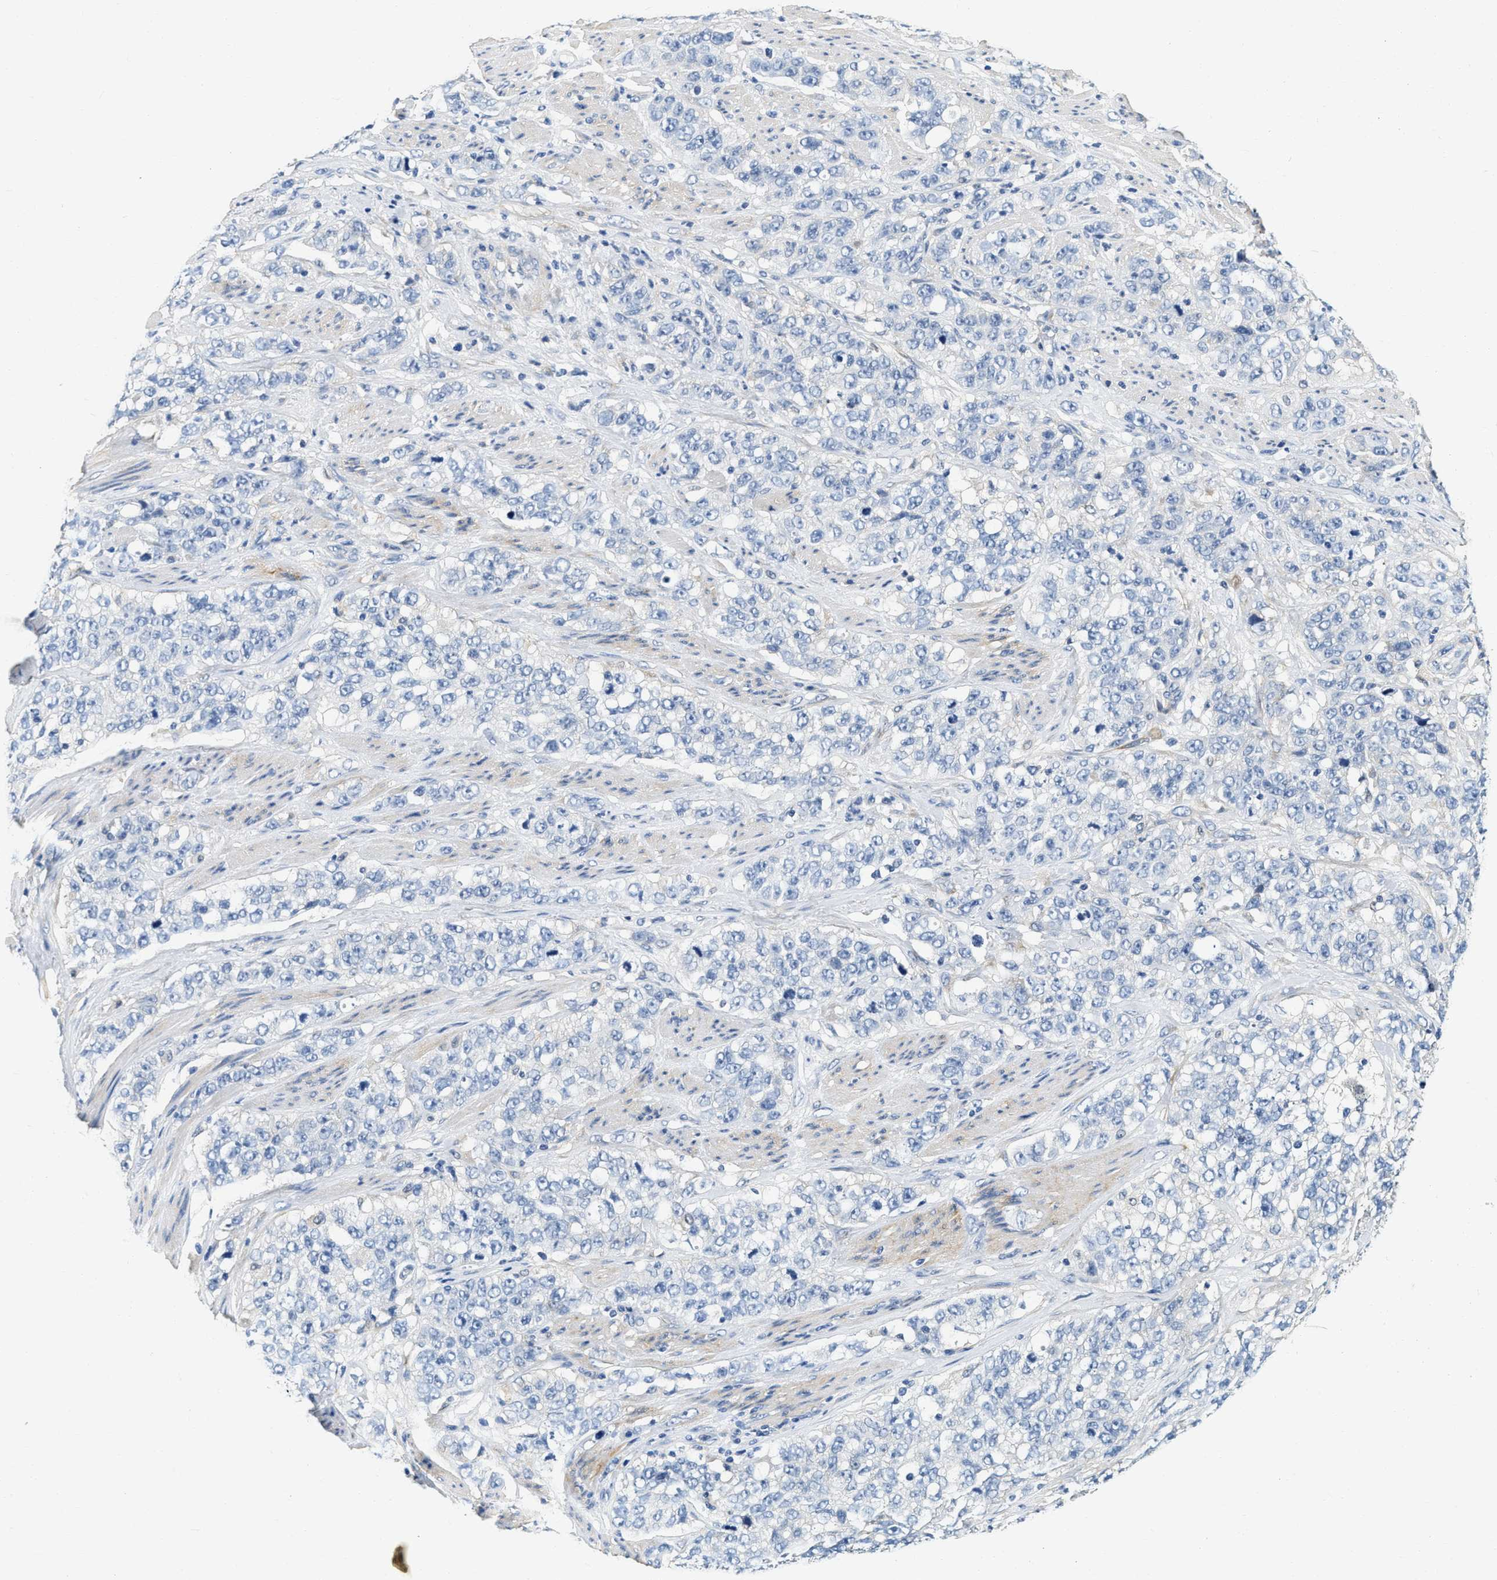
{"staining": {"intensity": "negative", "quantity": "none", "location": "none"}, "tissue": "stomach cancer", "cell_type": "Tumor cells", "image_type": "cancer", "snomed": [{"axis": "morphology", "description": "Adenocarcinoma, NOS"}, {"axis": "topography", "description": "Stomach"}], "caption": "Immunohistochemistry (IHC) image of neoplastic tissue: stomach adenocarcinoma stained with DAB shows no significant protein positivity in tumor cells. The staining is performed using DAB (3,3'-diaminobenzidine) brown chromogen with nuclei counter-stained in using hematoxylin.", "gene": "EIF2AK2", "patient": {"sex": "male", "age": 48}}